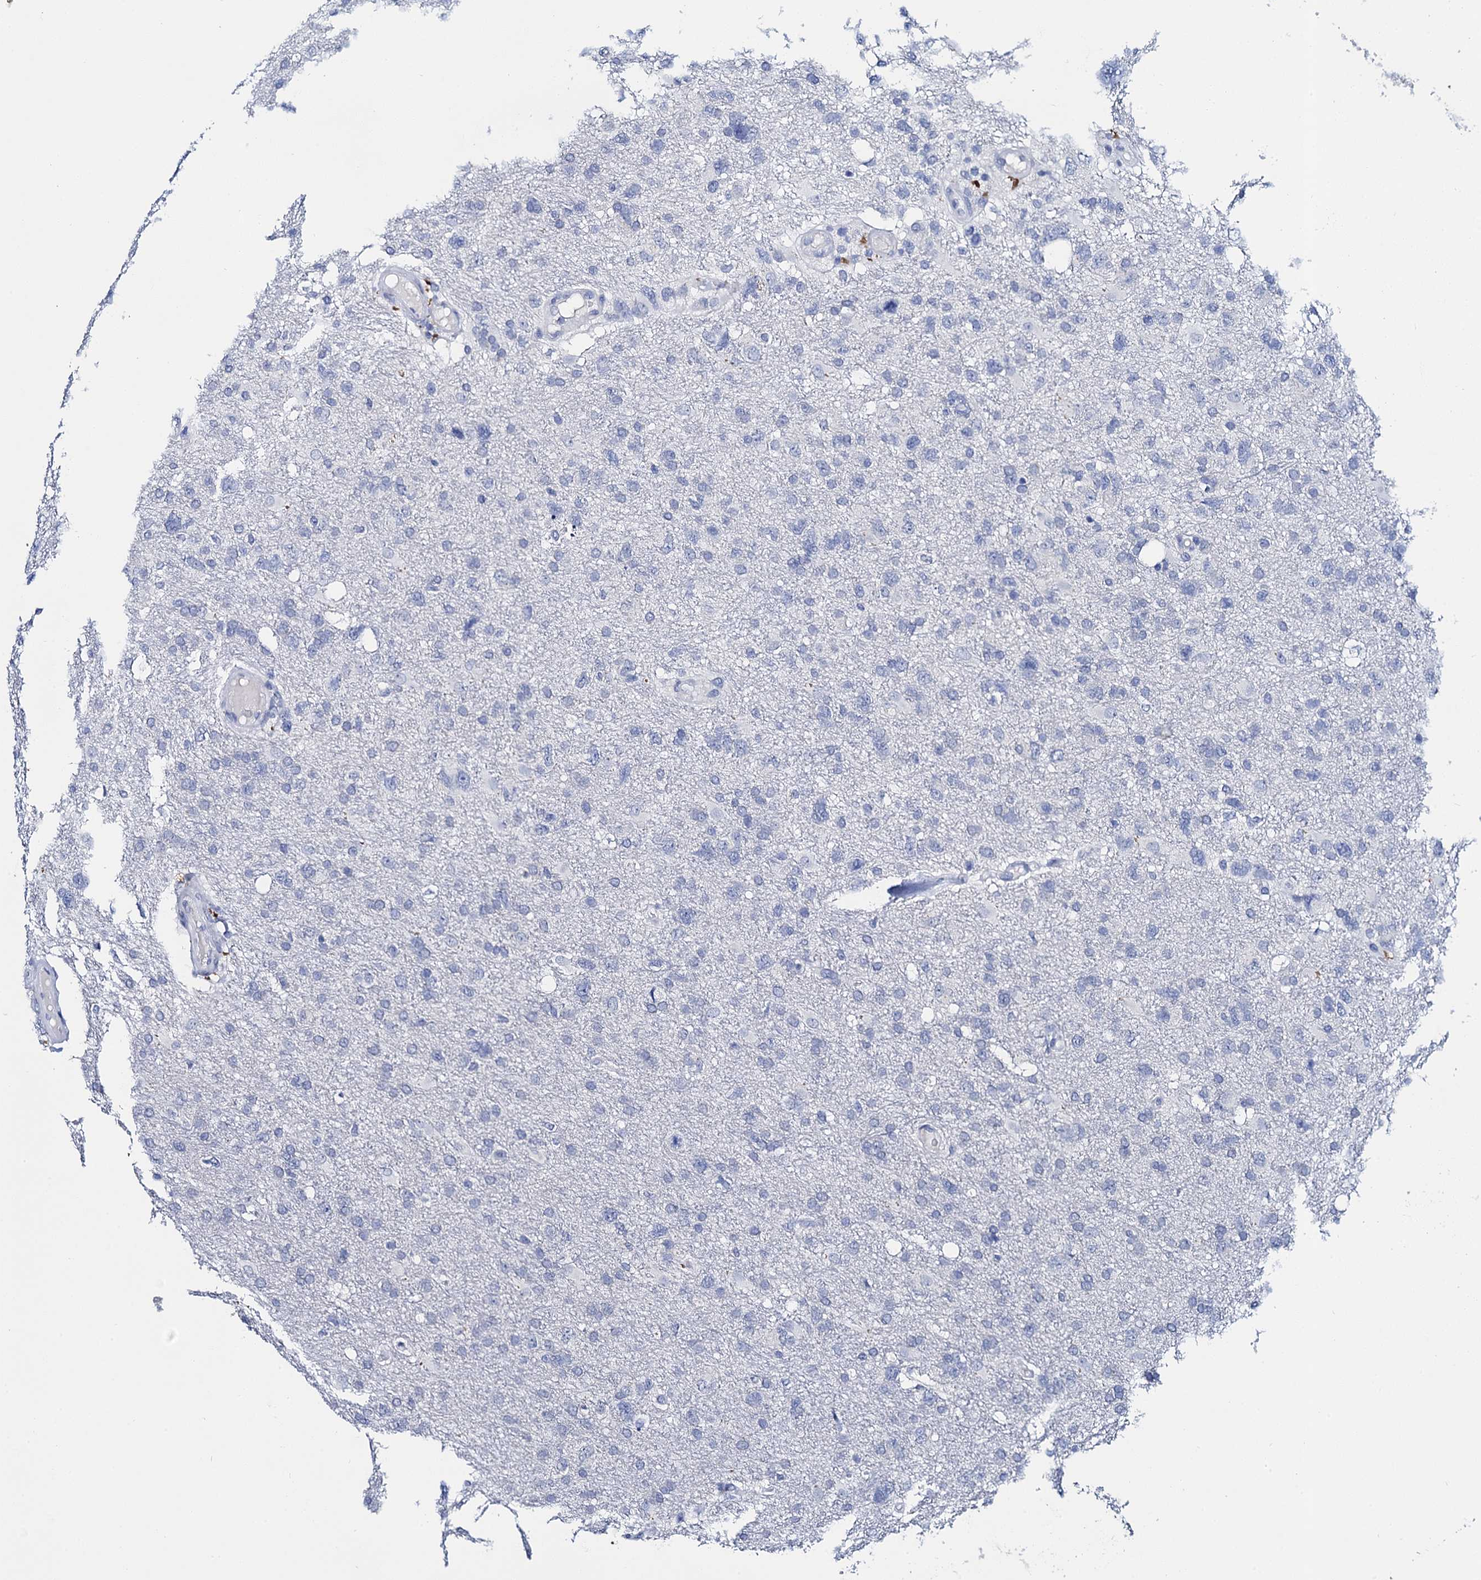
{"staining": {"intensity": "negative", "quantity": "none", "location": "none"}, "tissue": "glioma", "cell_type": "Tumor cells", "image_type": "cancer", "snomed": [{"axis": "morphology", "description": "Glioma, malignant, High grade"}, {"axis": "topography", "description": "Brain"}], "caption": "DAB (3,3'-diaminobenzidine) immunohistochemical staining of glioma exhibits no significant positivity in tumor cells.", "gene": "LYPD3", "patient": {"sex": "male", "age": 61}}